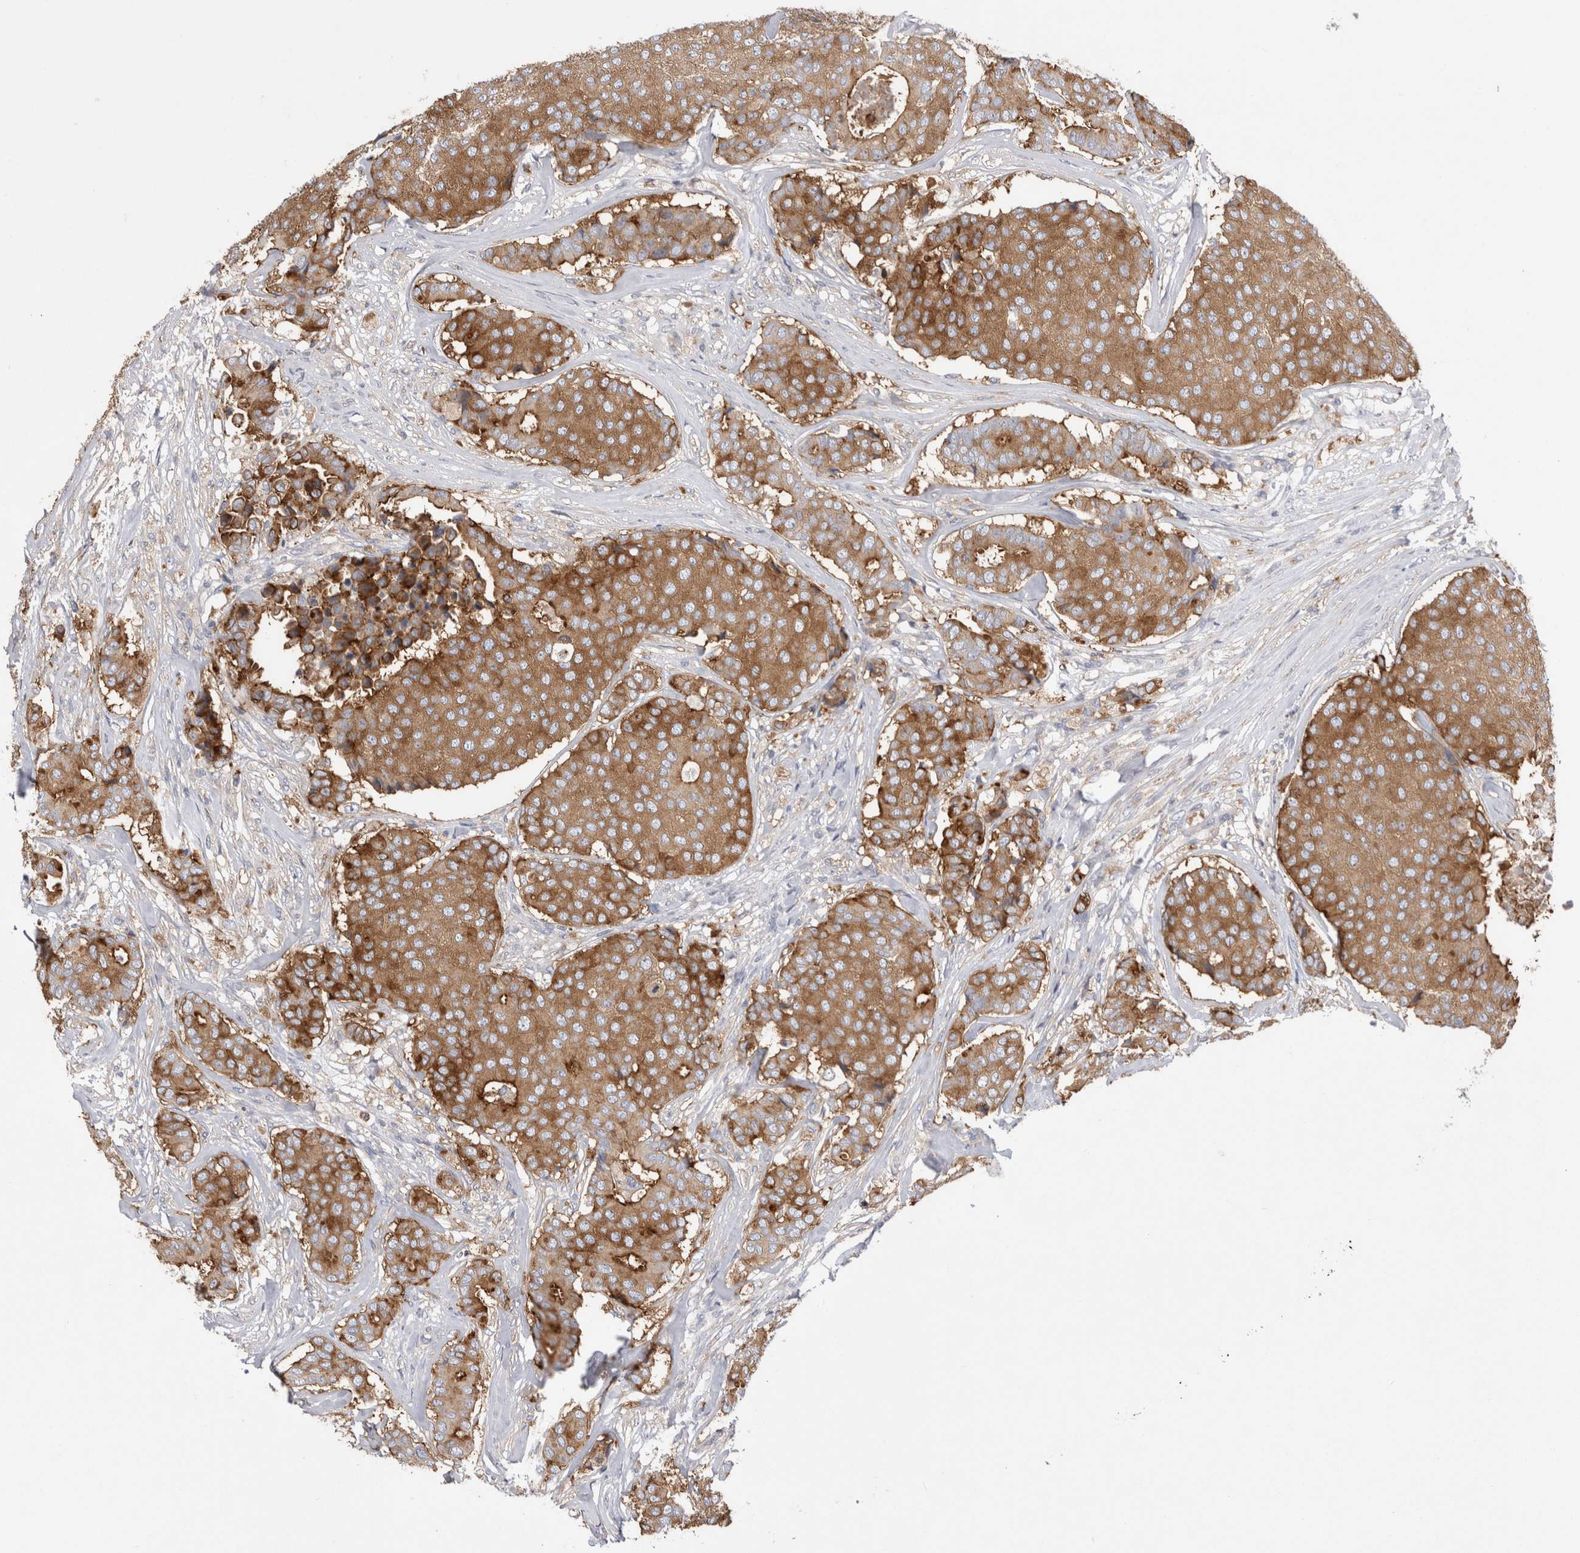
{"staining": {"intensity": "moderate", "quantity": ">75%", "location": "cytoplasmic/membranous"}, "tissue": "breast cancer", "cell_type": "Tumor cells", "image_type": "cancer", "snomed": [{"axis": "morphology", "description": "Duct carcinoma"}, {"axis": "topography", "description": "Breast"}], "caption": "A medium amount of moderate cytoplasmic/membranous expression is appreciated in about >75% of tumor cells in breast cancer (infiltrating ductal carcinoma) tissue.", "gene": "RAB11FIP1", "patient": {"sex": "female", "age": 75}}